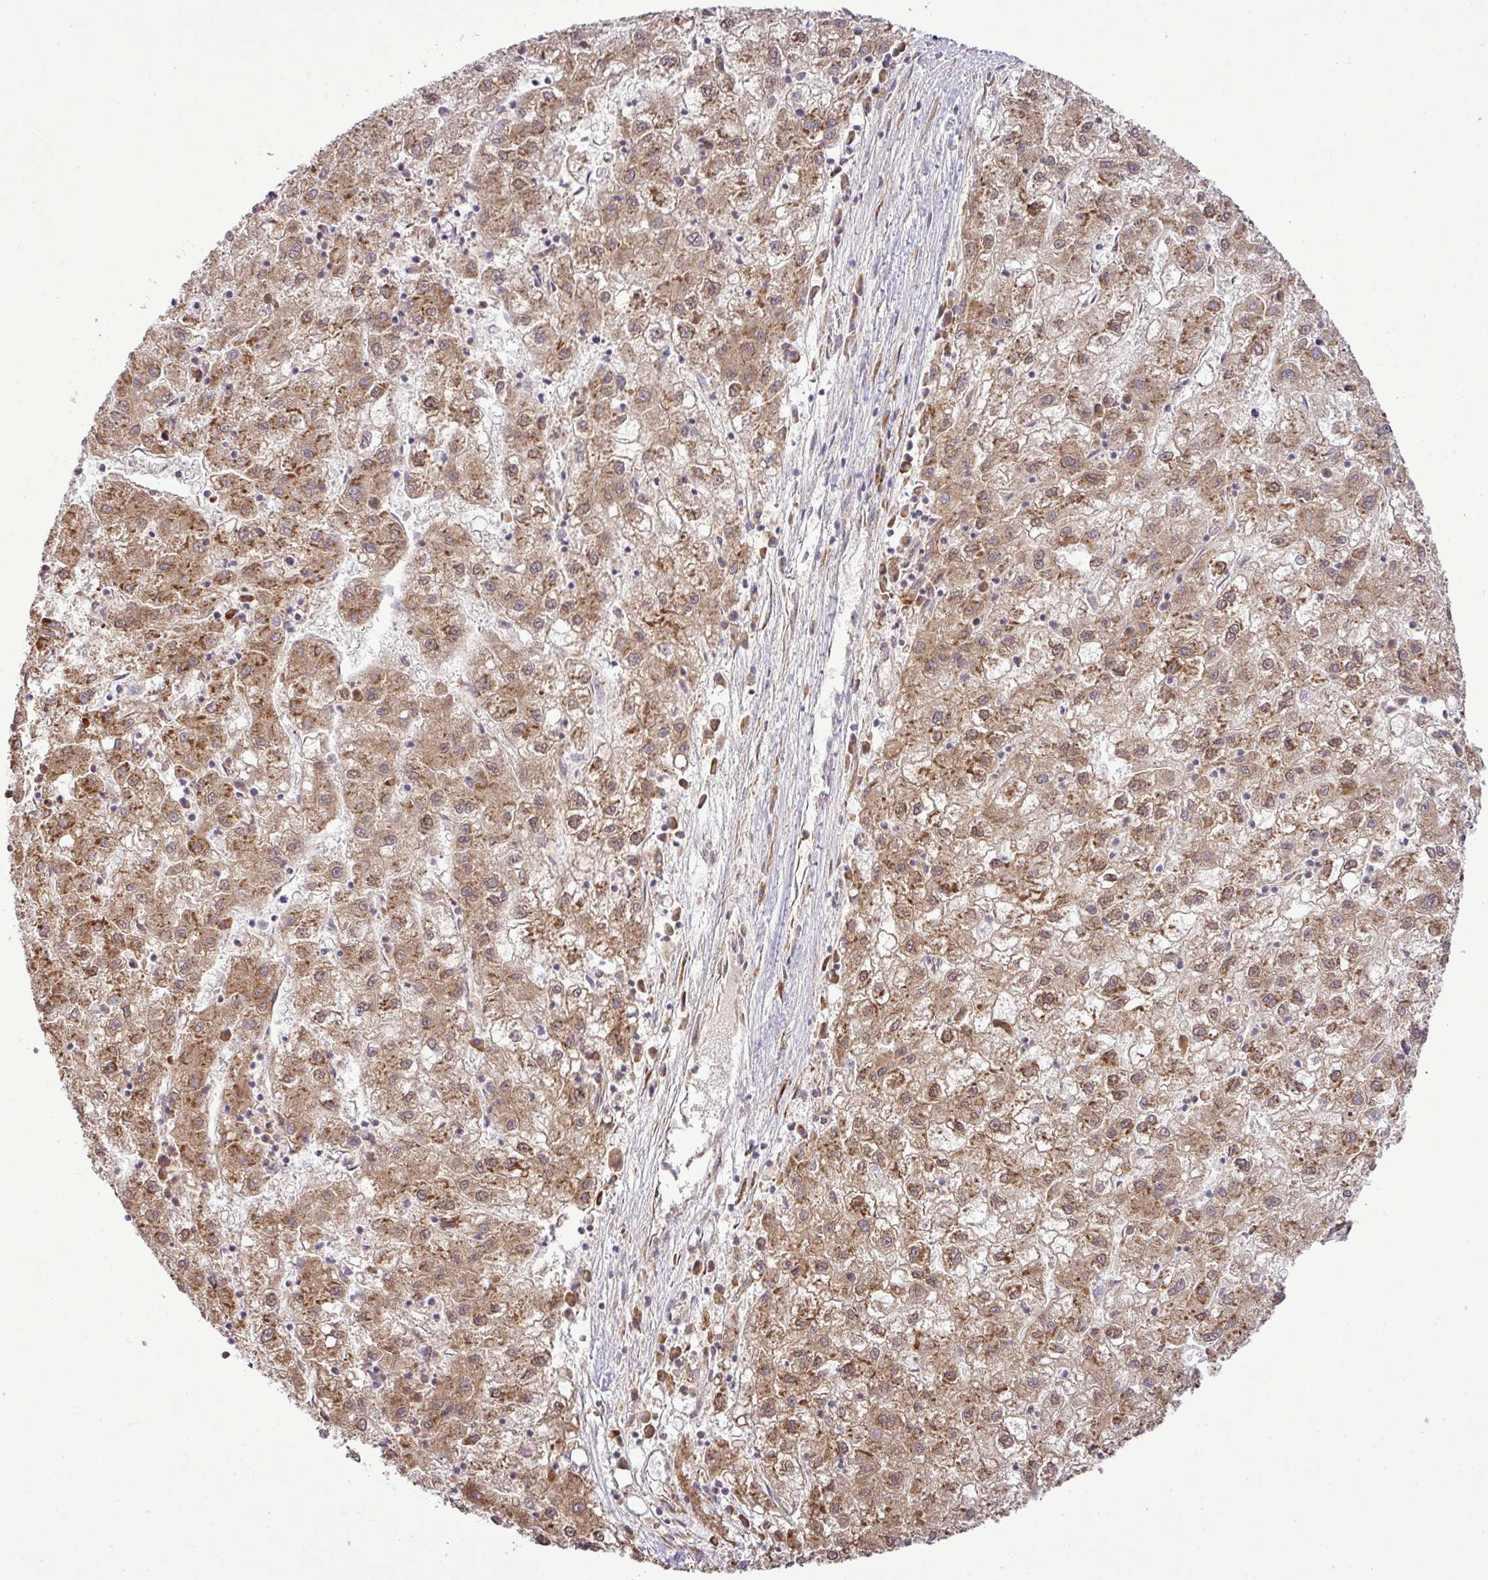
{"staining": {"intensity": "moderate", "quantity": ">75%", "location": "cytoplasmic/membranous"}, "tissue": "liver cancer", "cell_type": "Tumor cells", "image_type": "cancer", "snomed": [{"axis": "morphology", "description": "Carcinoma, Hepatocellular, NOS"}, {"axis": "topography", "description": "Liver"}], "caption": "IHC histopathology image of neoplastic tissue: liver hepatocellular carcinoma stained using immunohistochemistry (IHC) exhibits medium levels of moderate protein expression localized specifically in the cytoplasmic/membranous of tumor cells, appearing as a cytoplasmic/membranous brown color.", "gene": "DNAAF4", "patient": {"sex": "male", "age": 72}}